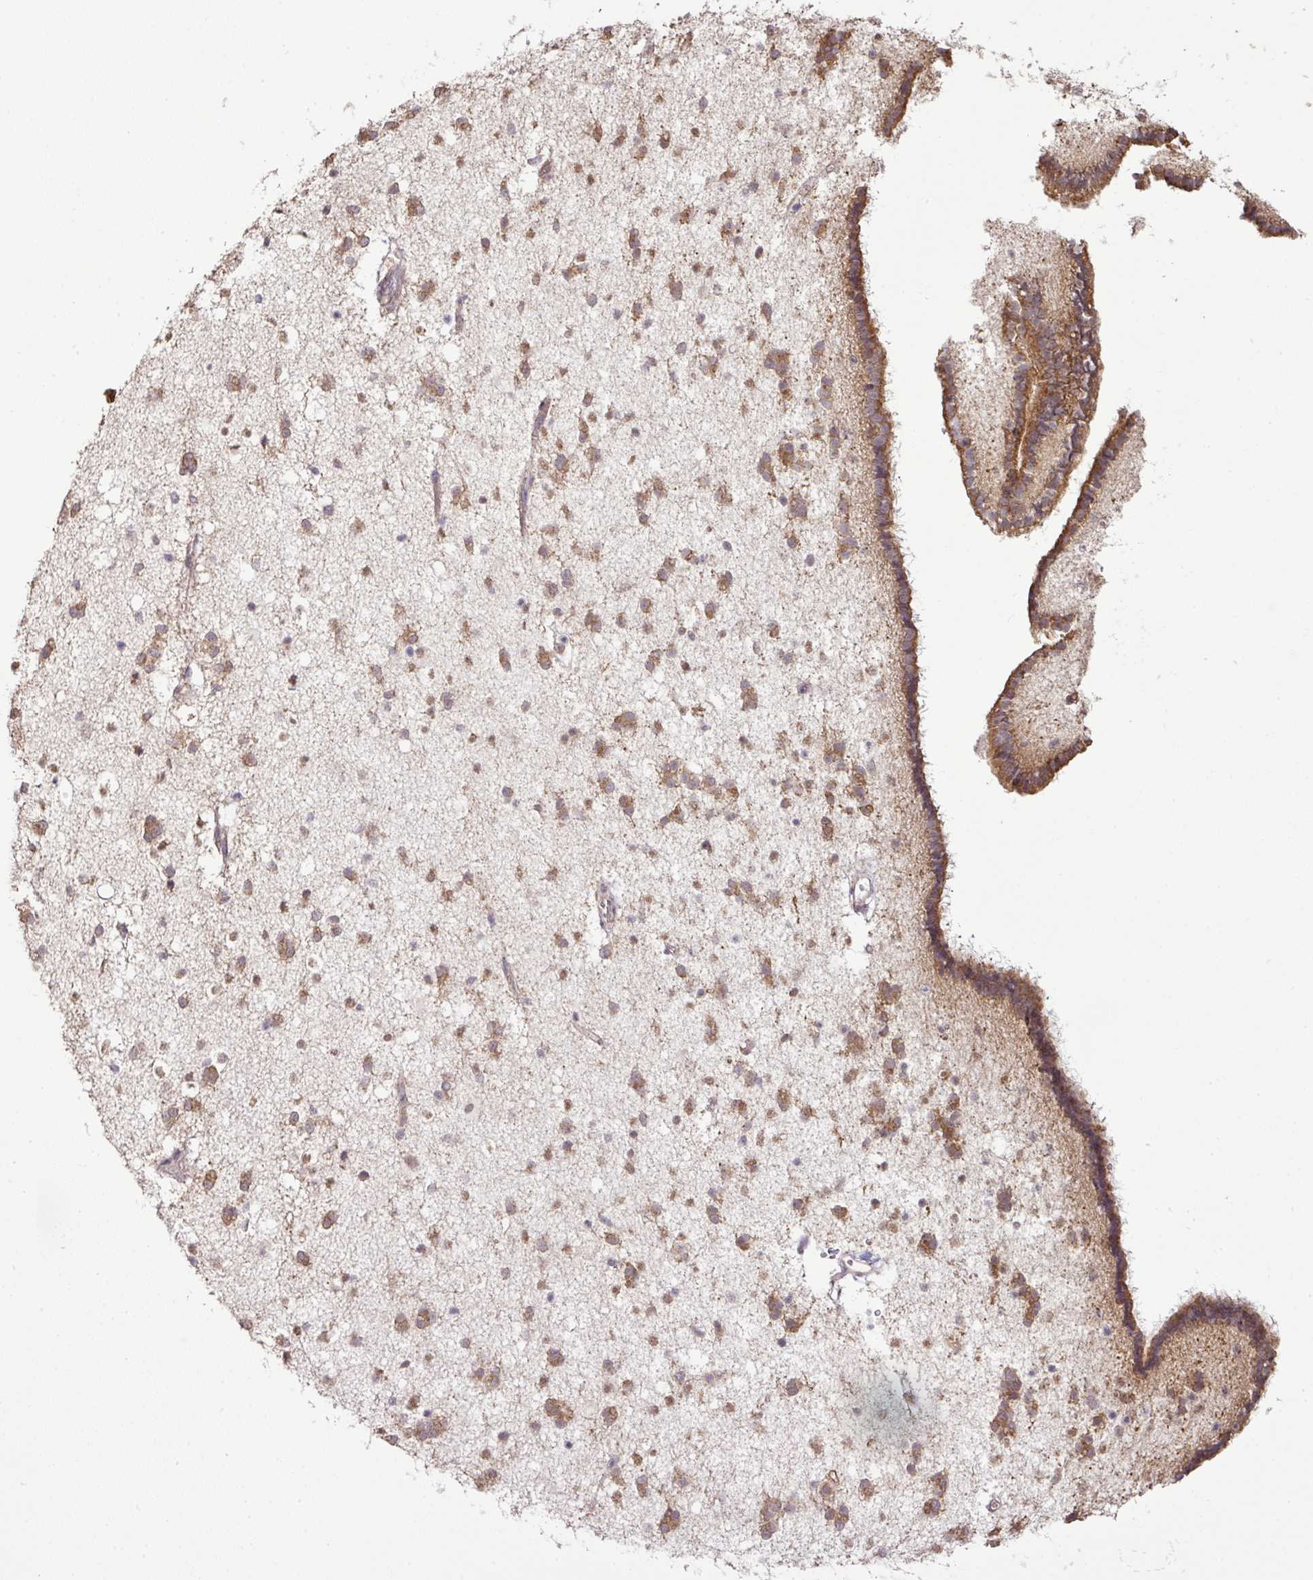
{"staining": {"intensity": "moderate", "quantity": ">75%", "location": "cytoplasmic/membranous"}, "tissue": "caudate", "cell_type": "Glial cells", "image_type": "normal", "snomed": [{"axis": "morphology", "description": "Normal tissue, NOS"}, {"axis": "topography", "description": "Lateral ventricle wall"}], "caption": "Caudate stained with immunohistochemistry reveals moderate cytoplasmic/membranous expression in approximately >75% of glial cells.", "gene": "DNAAF4", "patient": {"sex": "male", "age": 37}}